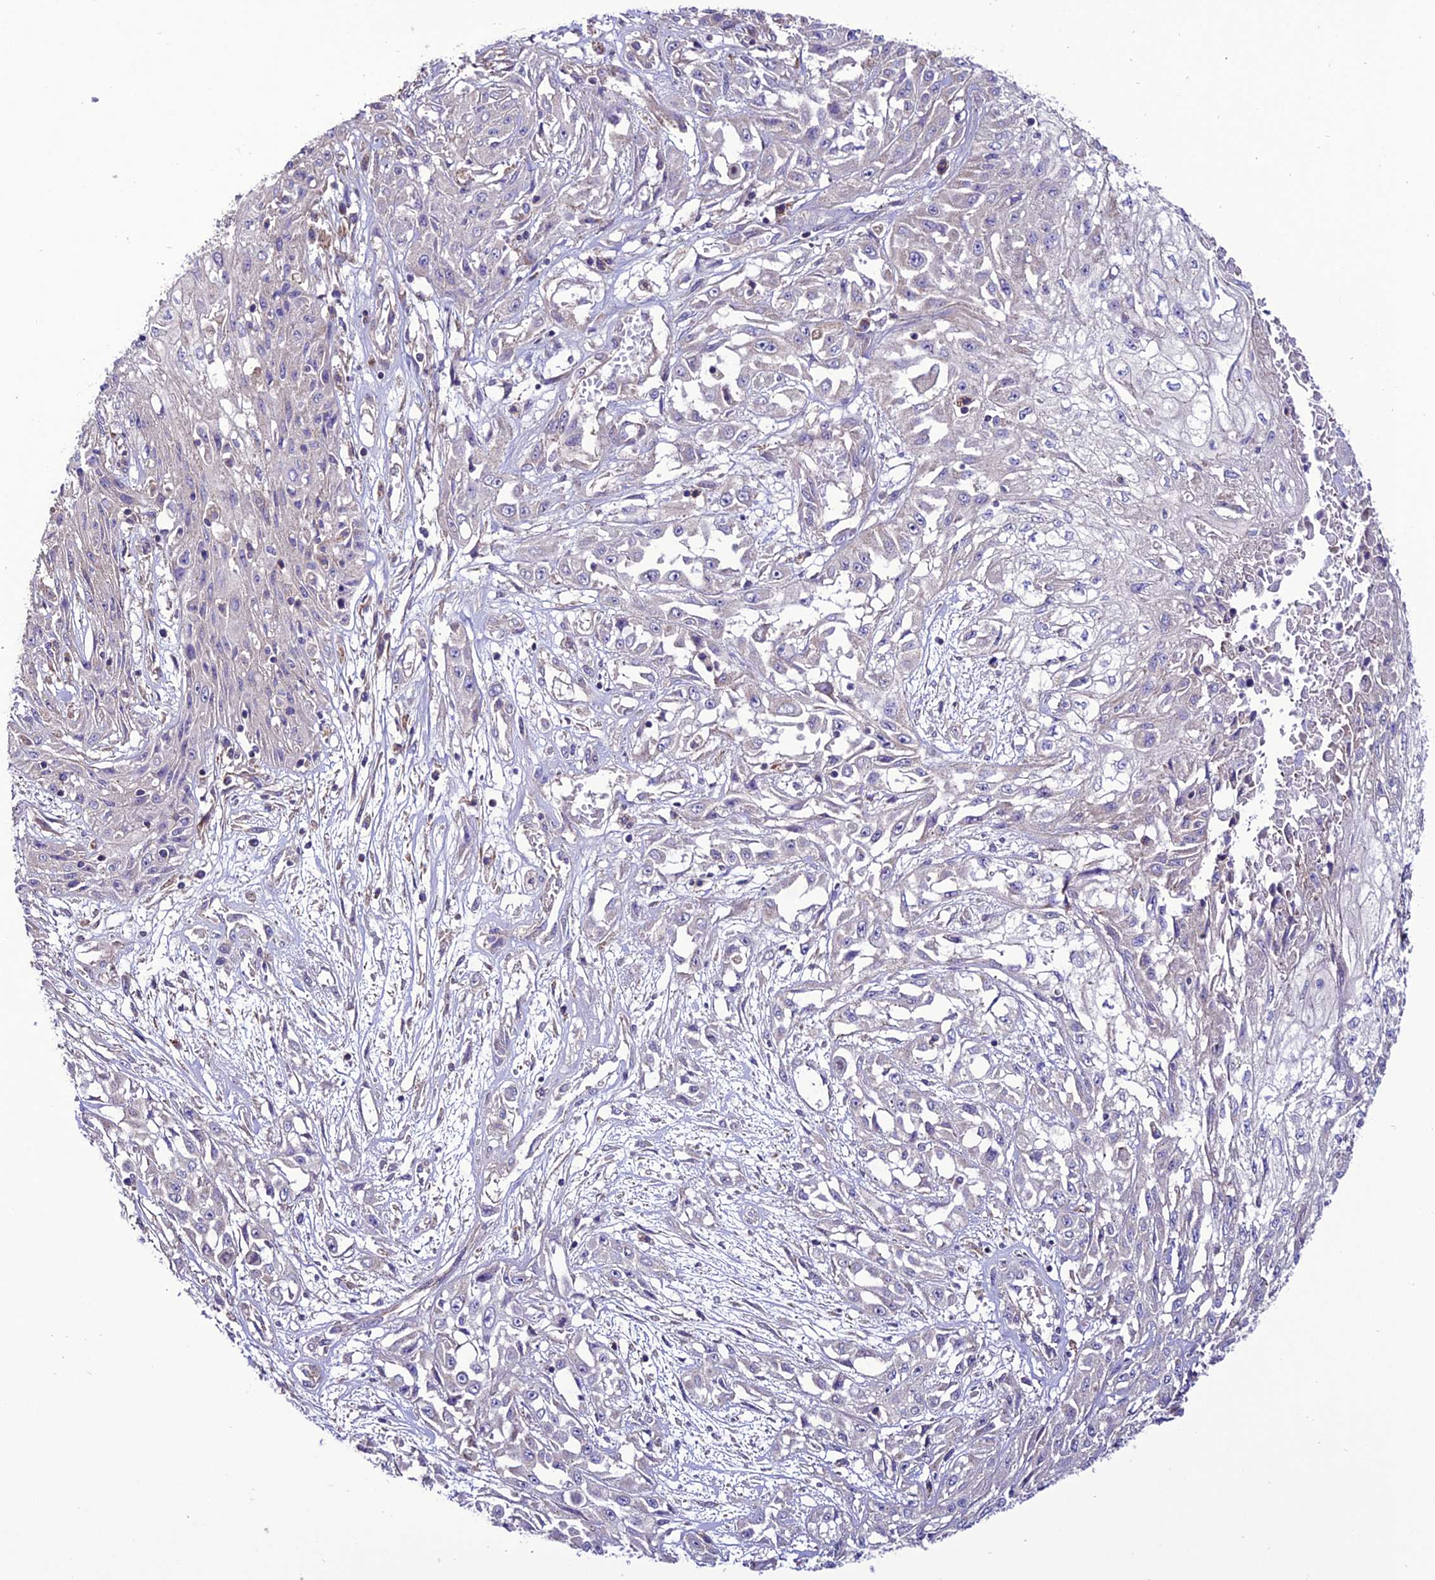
{"staining": {"intensity": "negative", "quantity": "none", "location": "none"}, "tissue": "skin cancer", "cell_type": "Tumor cells", "image_type": "cancer", "snomed": [{"axis": "morphology", "description": "Squamous cell carcinoma, NOS"}, {"axis": "morphology", "description": "Squamous cell carcinoma, metastatic, NOS"}, {"axis": "topography", "description": "Skin"}, {"axis": "topography", "description": "Lymph node"}], "caption": "IHC of skin cancer displays no expression in tumor cells. Nuclei are stained in blue.", "gene": "PPIL3", "patient": {"sex": "male", "age": 75}}